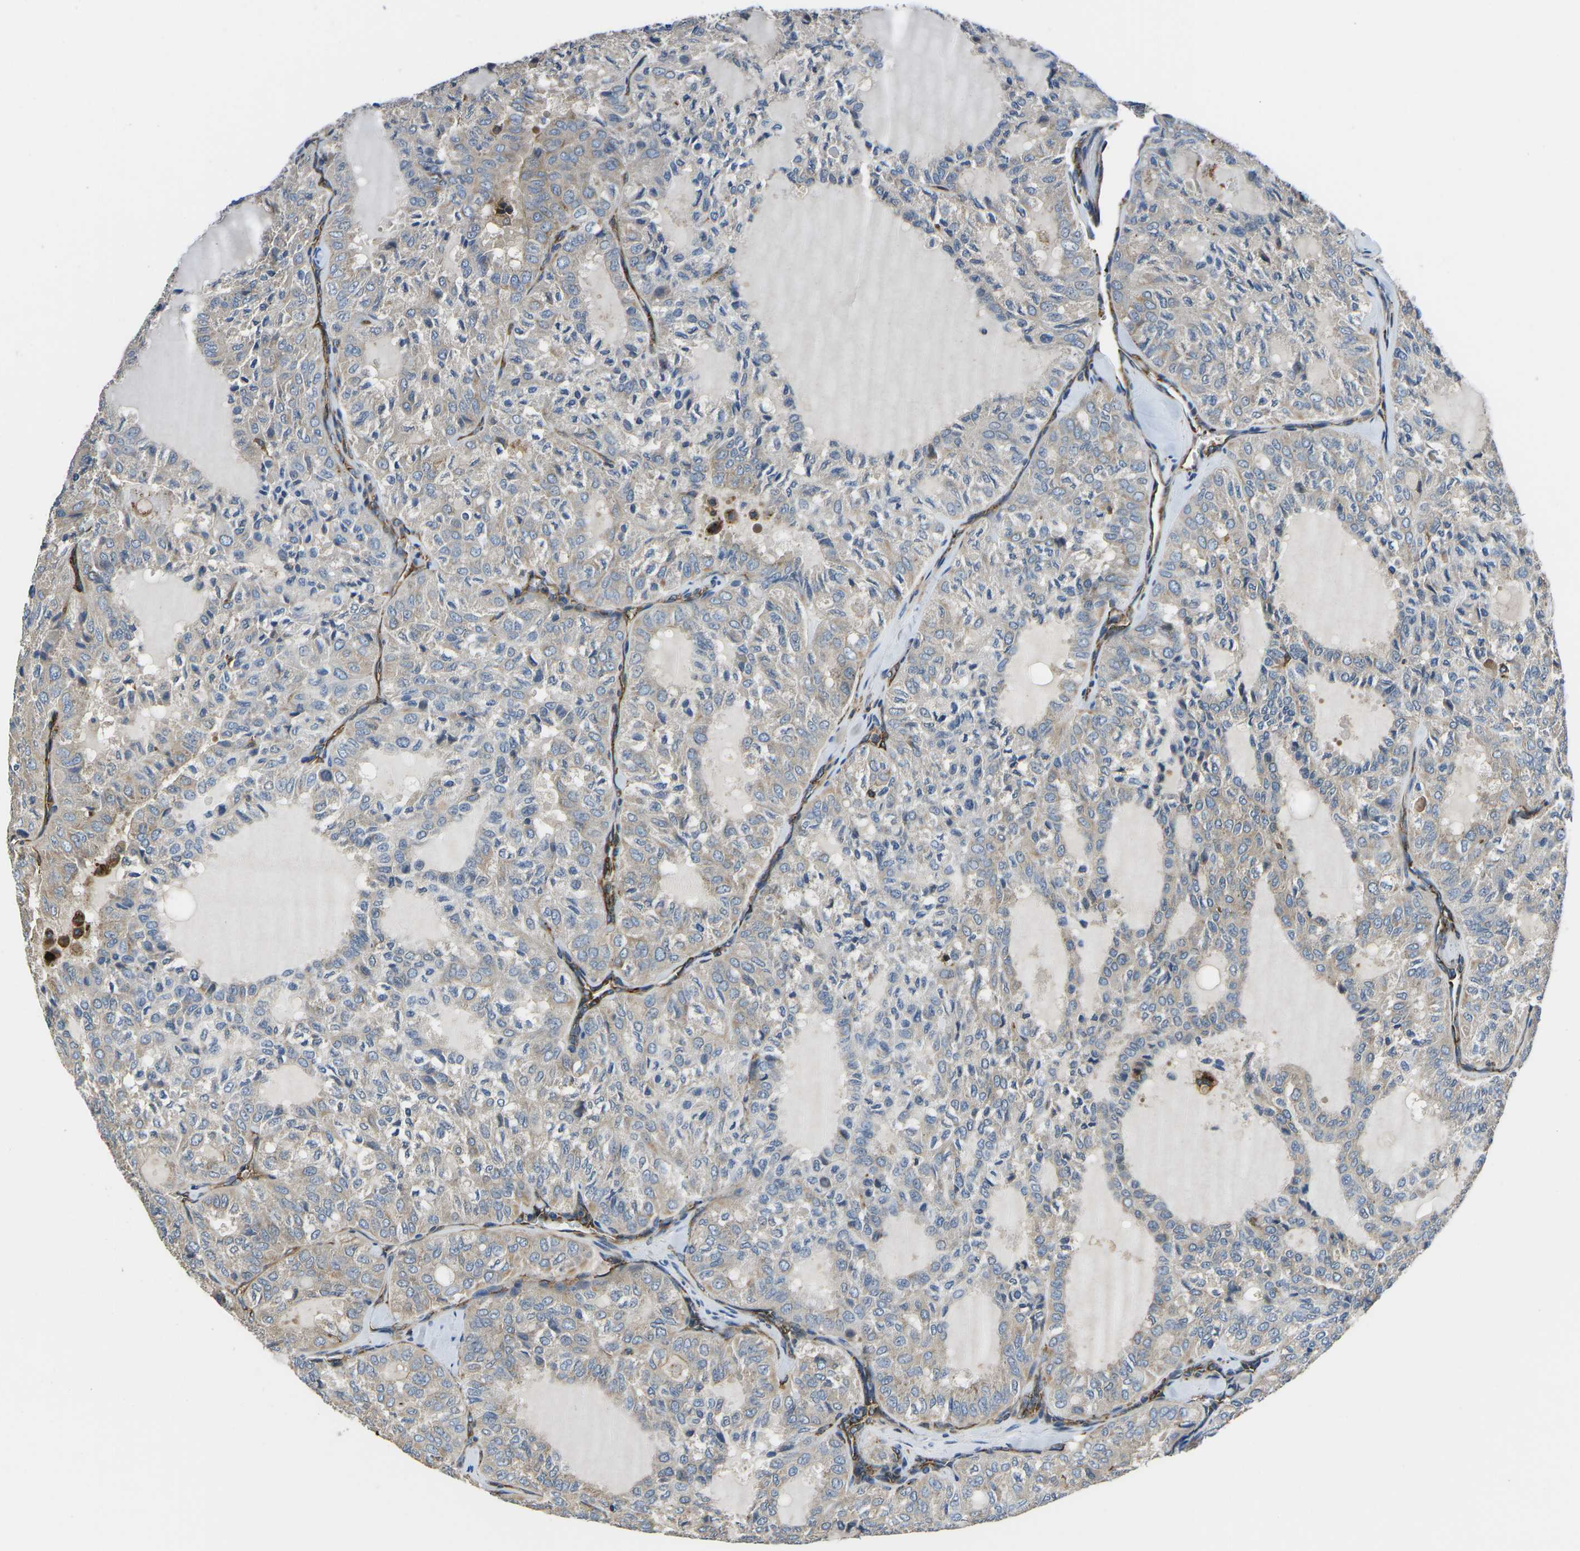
{"staining": {"intensity": "weak", "quantity": "25%-75%", "location": "cytoplasmic/membranous"}, "tissue": "thyroid cancer", "cell_type": "Tumor cells", "image_type": "cancer", "snomed": [{"axis": "morphology", "description": "Follicular adenoma carcinoma, NOS"}, {"axis": "topography", "description": "Thyroid gland"}], "caption": "Protein positivity by IHC displays weak cytoplasmic/membranous expression in about 25%-75% of tumor cells in thyroid cancer (follicular adenoma carcinoma).", "gene": "KCNJ15", "patient": {"sex": "male", "age": 75}}